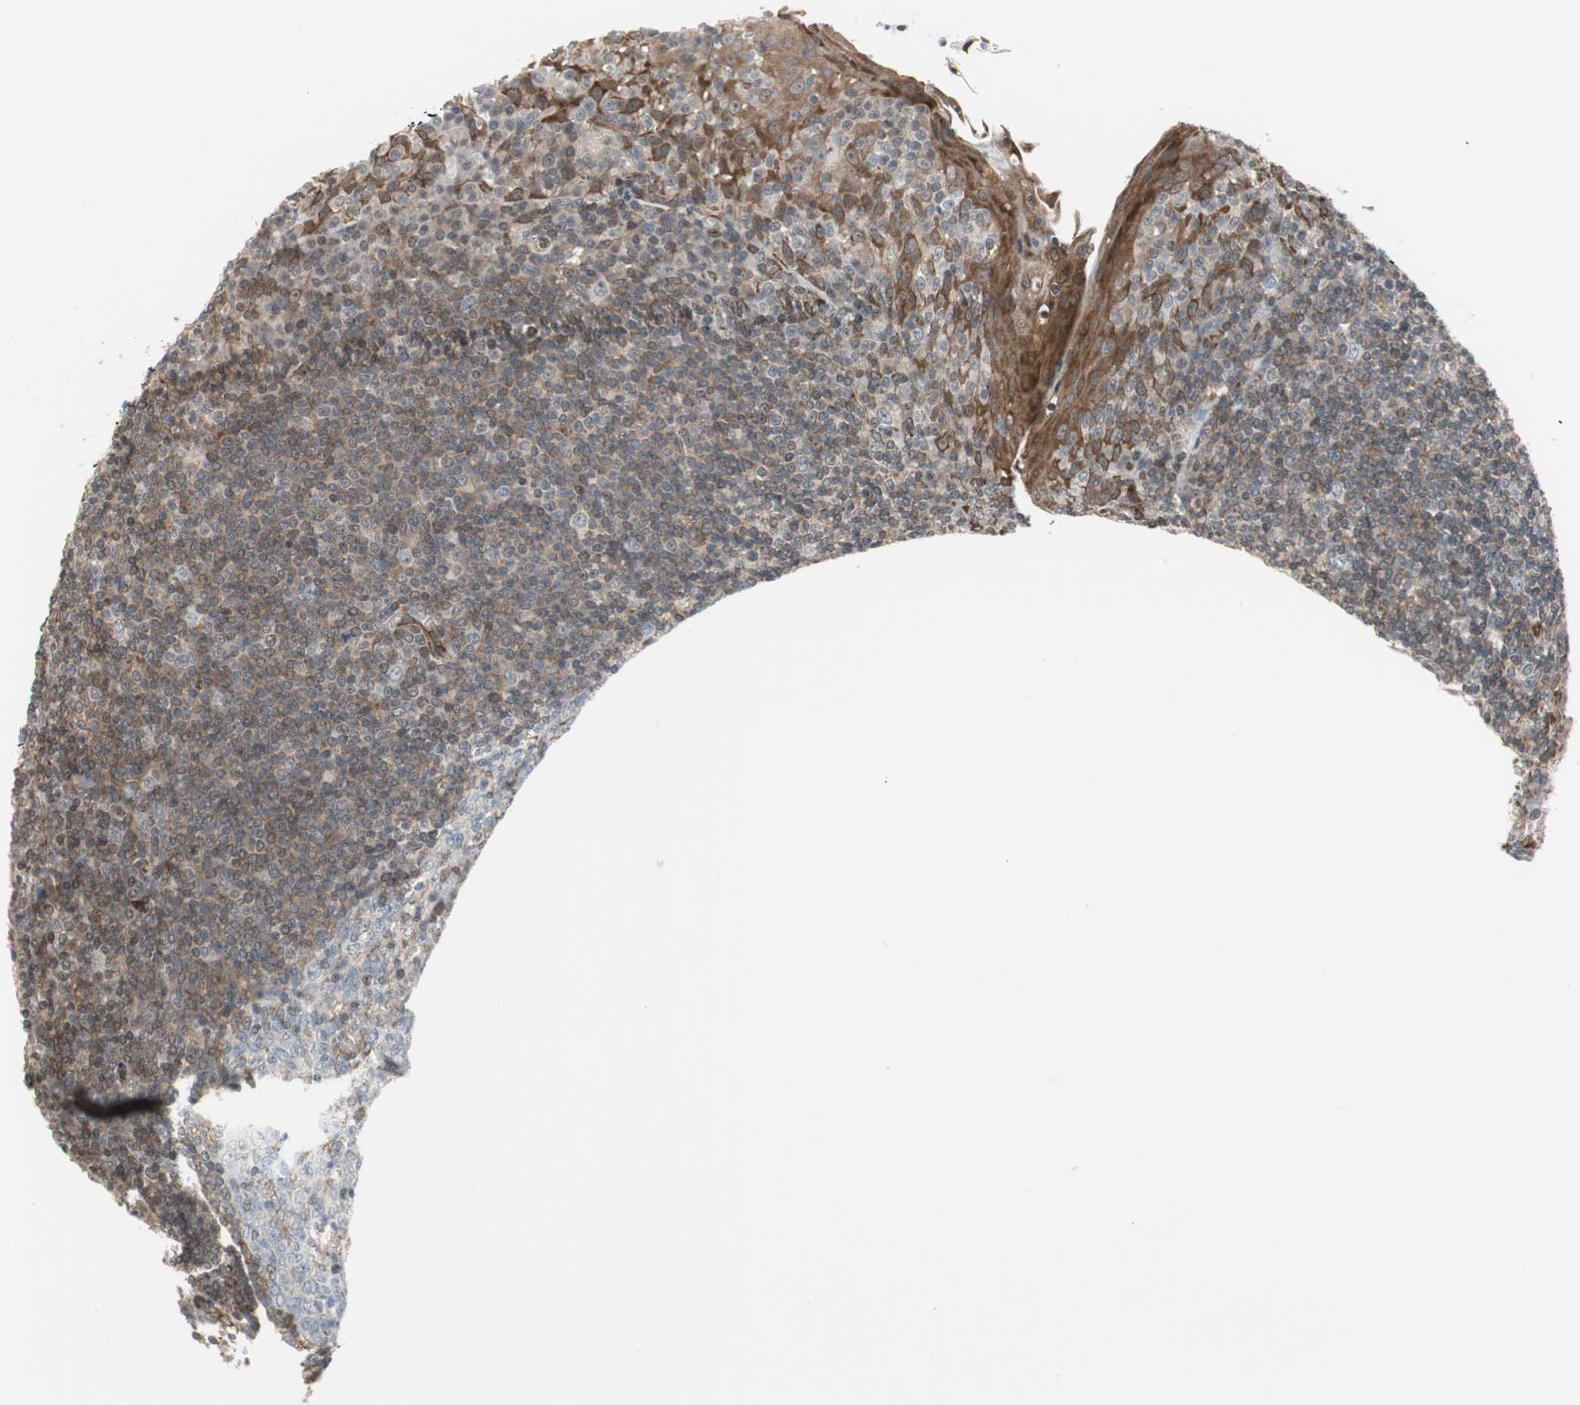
{"staining": {"intensity": "weak", "quantity": "<25%", "location": "cytoplasmic/membranous"}, "tissue": "tonsil", "cell_type": "Germinal center cells", "image_type": "normal", "snomed": [{"axis": "morphology", "description": "Normal tissue, NOS"}, {"axis": "topography", "description": "Tonsil"}], "caption": "Benign tonsil was stained to show a protein in brown. There is no significant staining in germinal center cells. (Brightfield microscopy of DAB immunohistochemistry at high magnification).", "gene": "ZNF512B", "patient": {"sex": "male", "age": 31}}